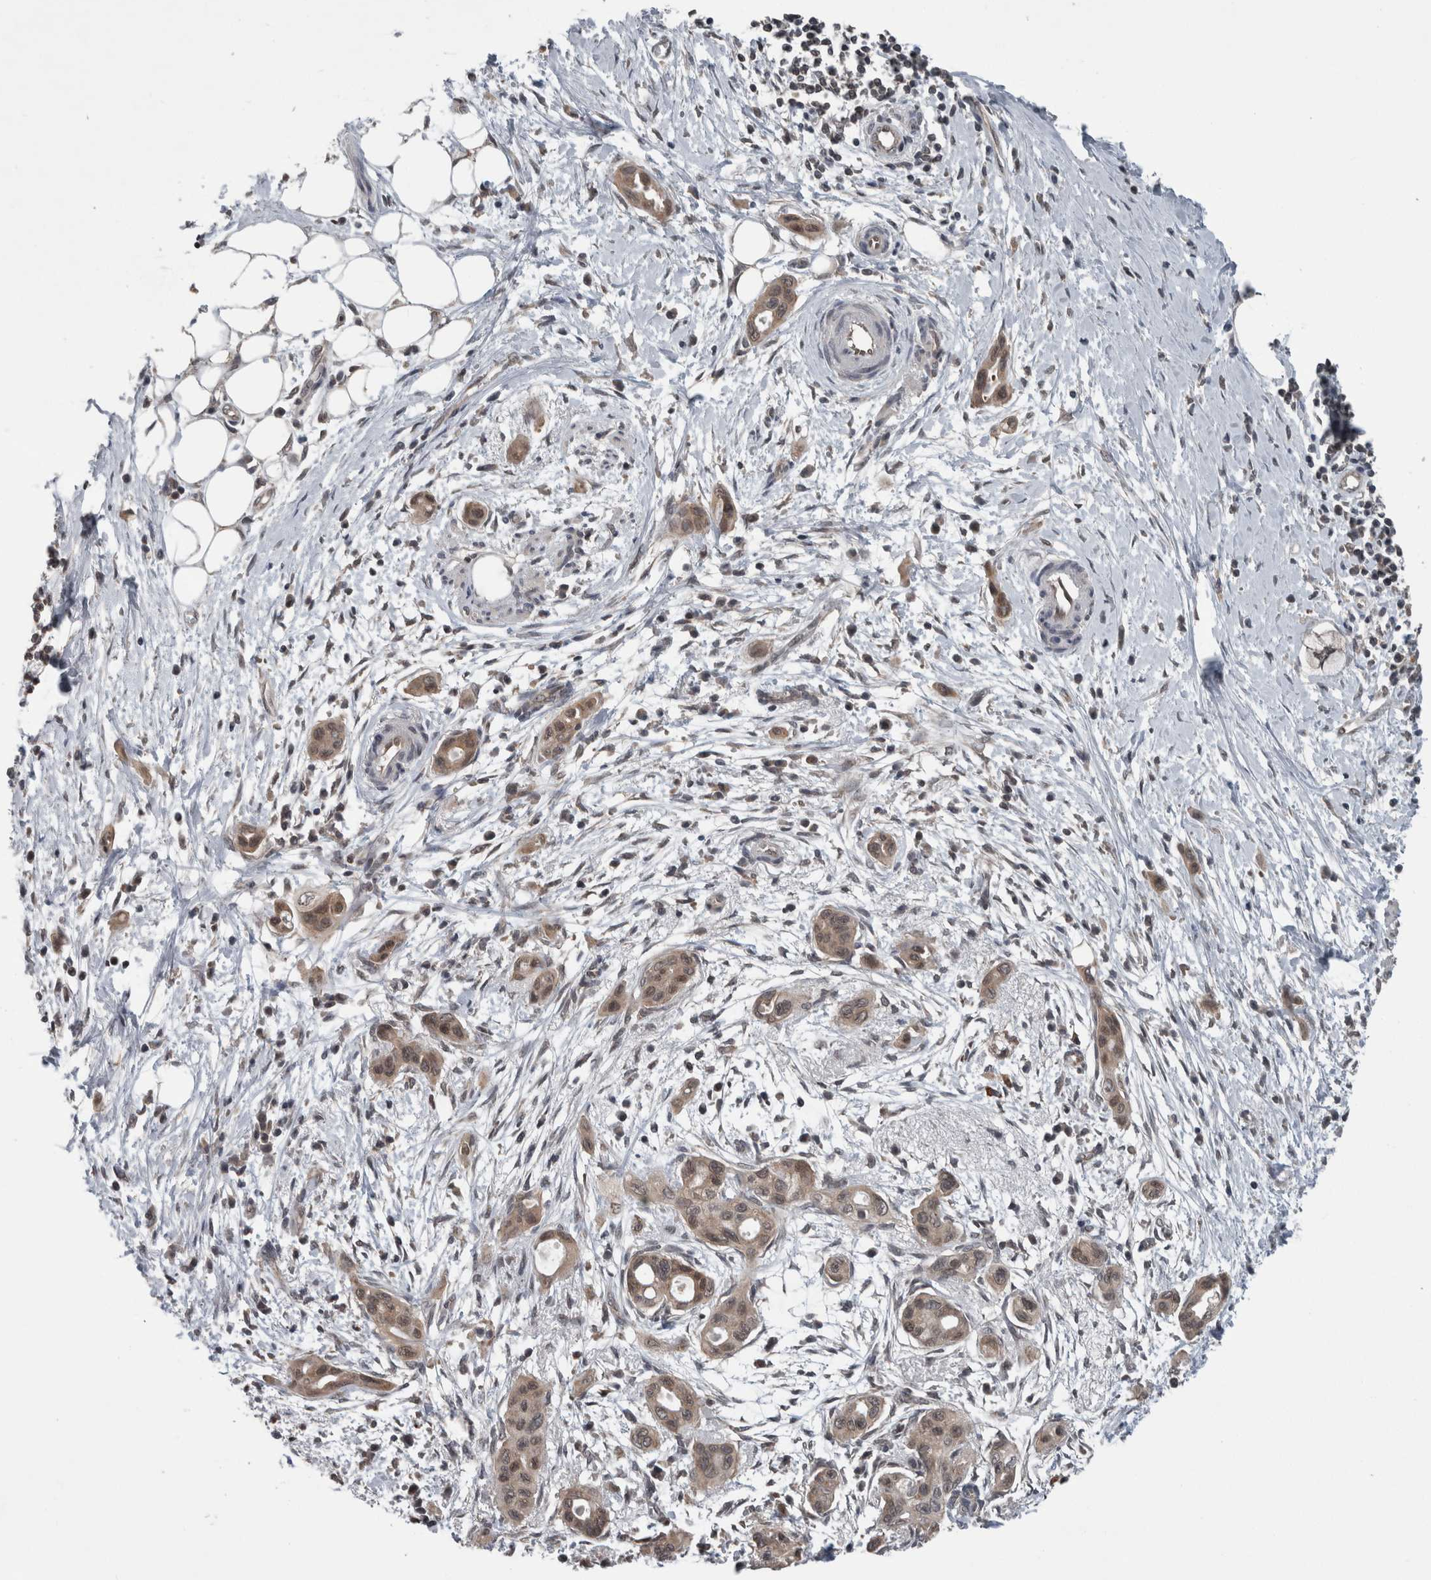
{"staining": {"intensity": "weak", "quantity": ">75%", "location": "cytoplasmic/membranous"}, "tissue": "pancreatic cancer", "cell_type": "Tumor cells", "image_type": "cancer", "snomed": [{"axis": "morphology", "description": "Adenocarcinoma, NOS"}, {"axis": "topography", "description": "Pancreas"}], "caption": "An IHC micrograph of tumor tissue is shown. Protein staining in brown highlights weak cytoplasmic/membranous positivity in pancreatic cancer (adenocarcinoma) within tumor cells. Immunohistochemistry stains the protein in brown and the nuclei are stained blue.", "gene": "ENY2", "patient": {"sex": "male", "age": 59}}